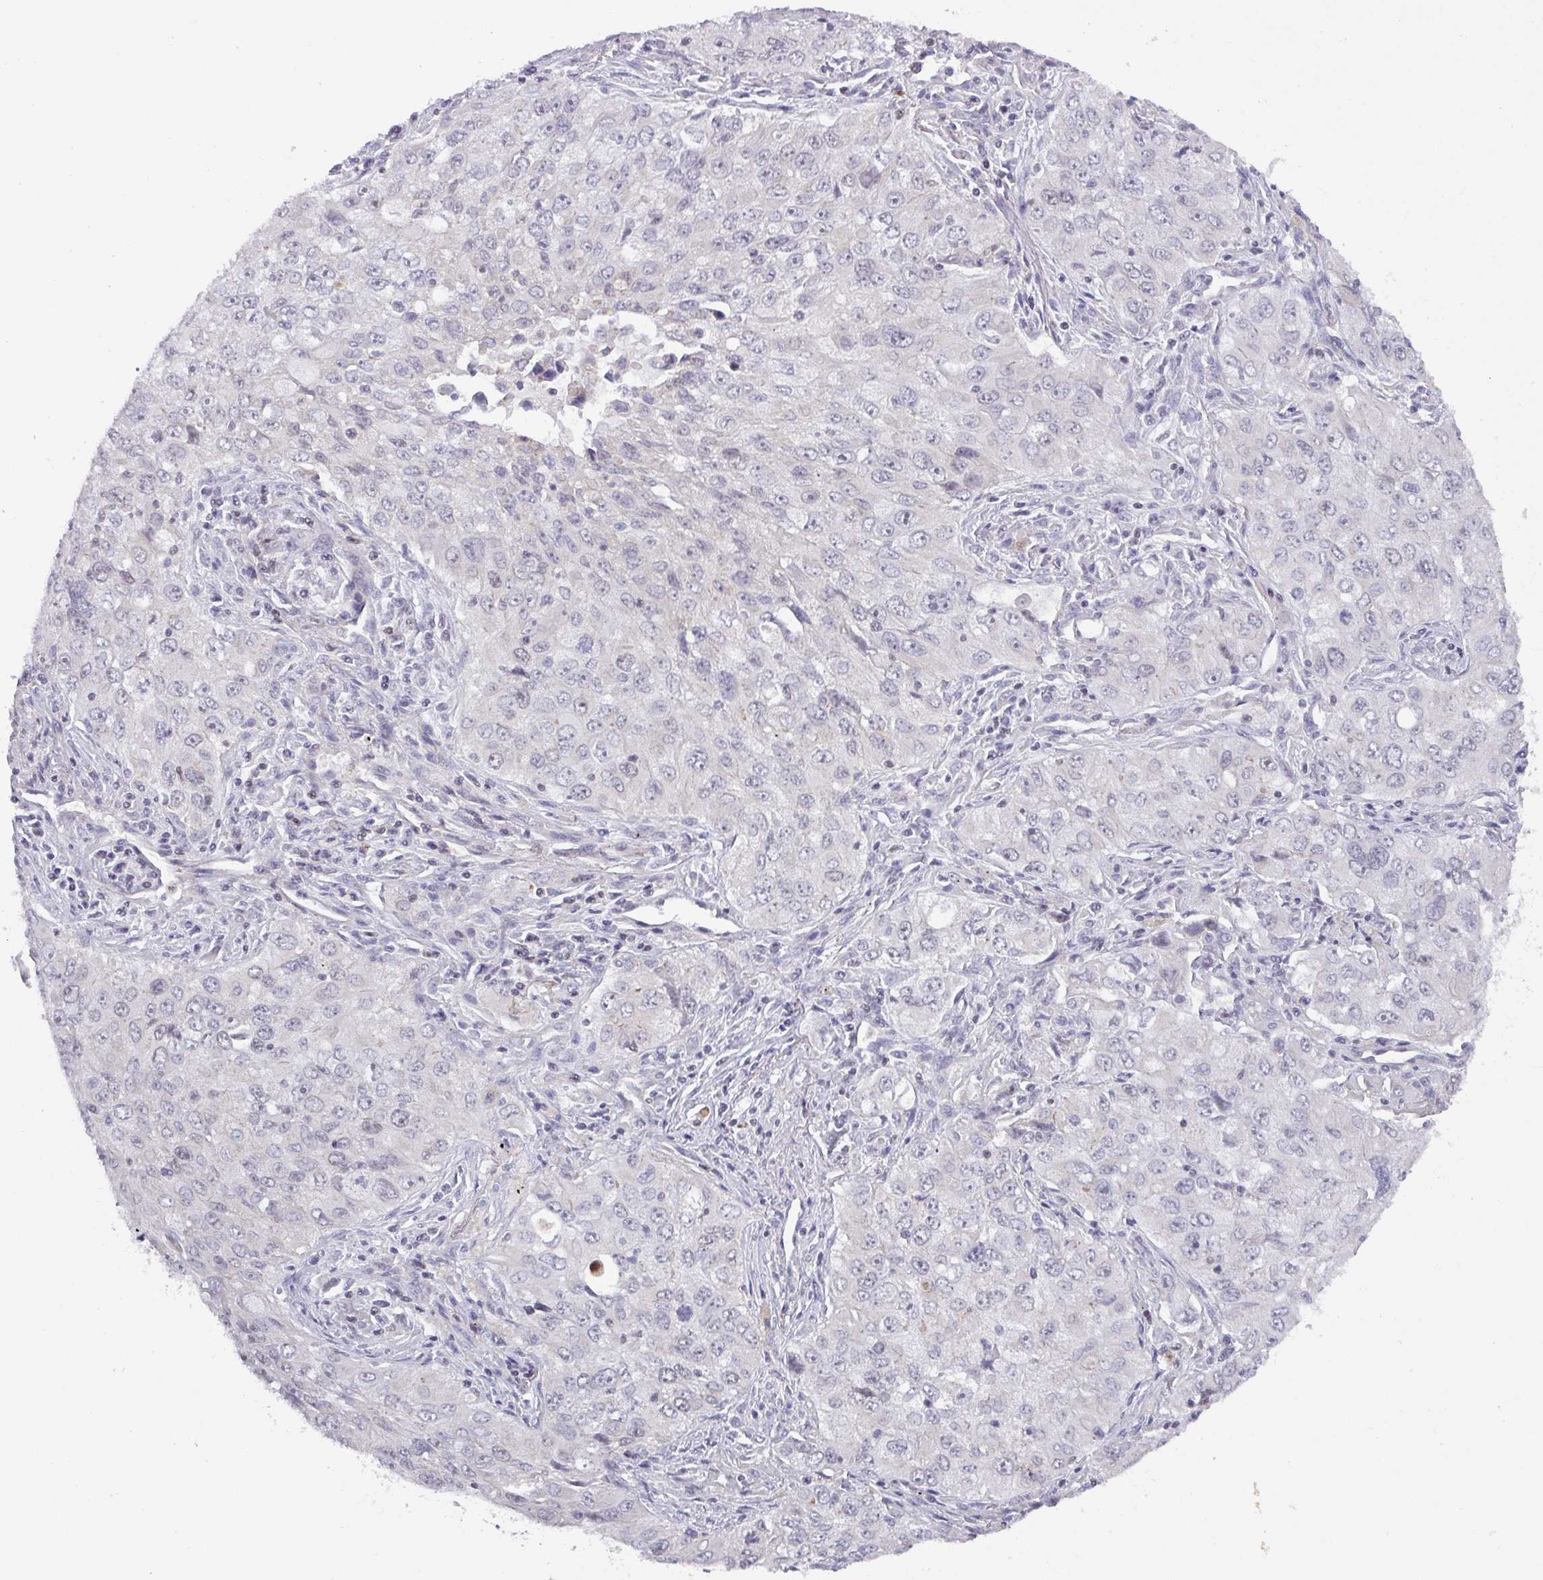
{"staining": {"intensity": "negative", "quantity": "none", "location": "none"}, "tissue": "lung cancer", "cell_type": "Tumor cells", "image_type": "cancer", "snomed": [{"axis": "morphology", "description": "Adenocarcinoma, NOS"}, {"axis": "morphology", "description": "Adenocarcinoma, metastatic, NOS"}, {"axis": "topography", "description": "Lymph node"}, {"axis": "topography", "description": "Lung"}], "caption": "DAB immunohistochemical staining of human lung metastatic adenocarcinoma demonstrates no significant positivity in tumor cells. (DAB immunohistochemistry (IHC), high magnification).", "gene": "DCAF12L2", "patient": {"sex": "female", "age": 42}}